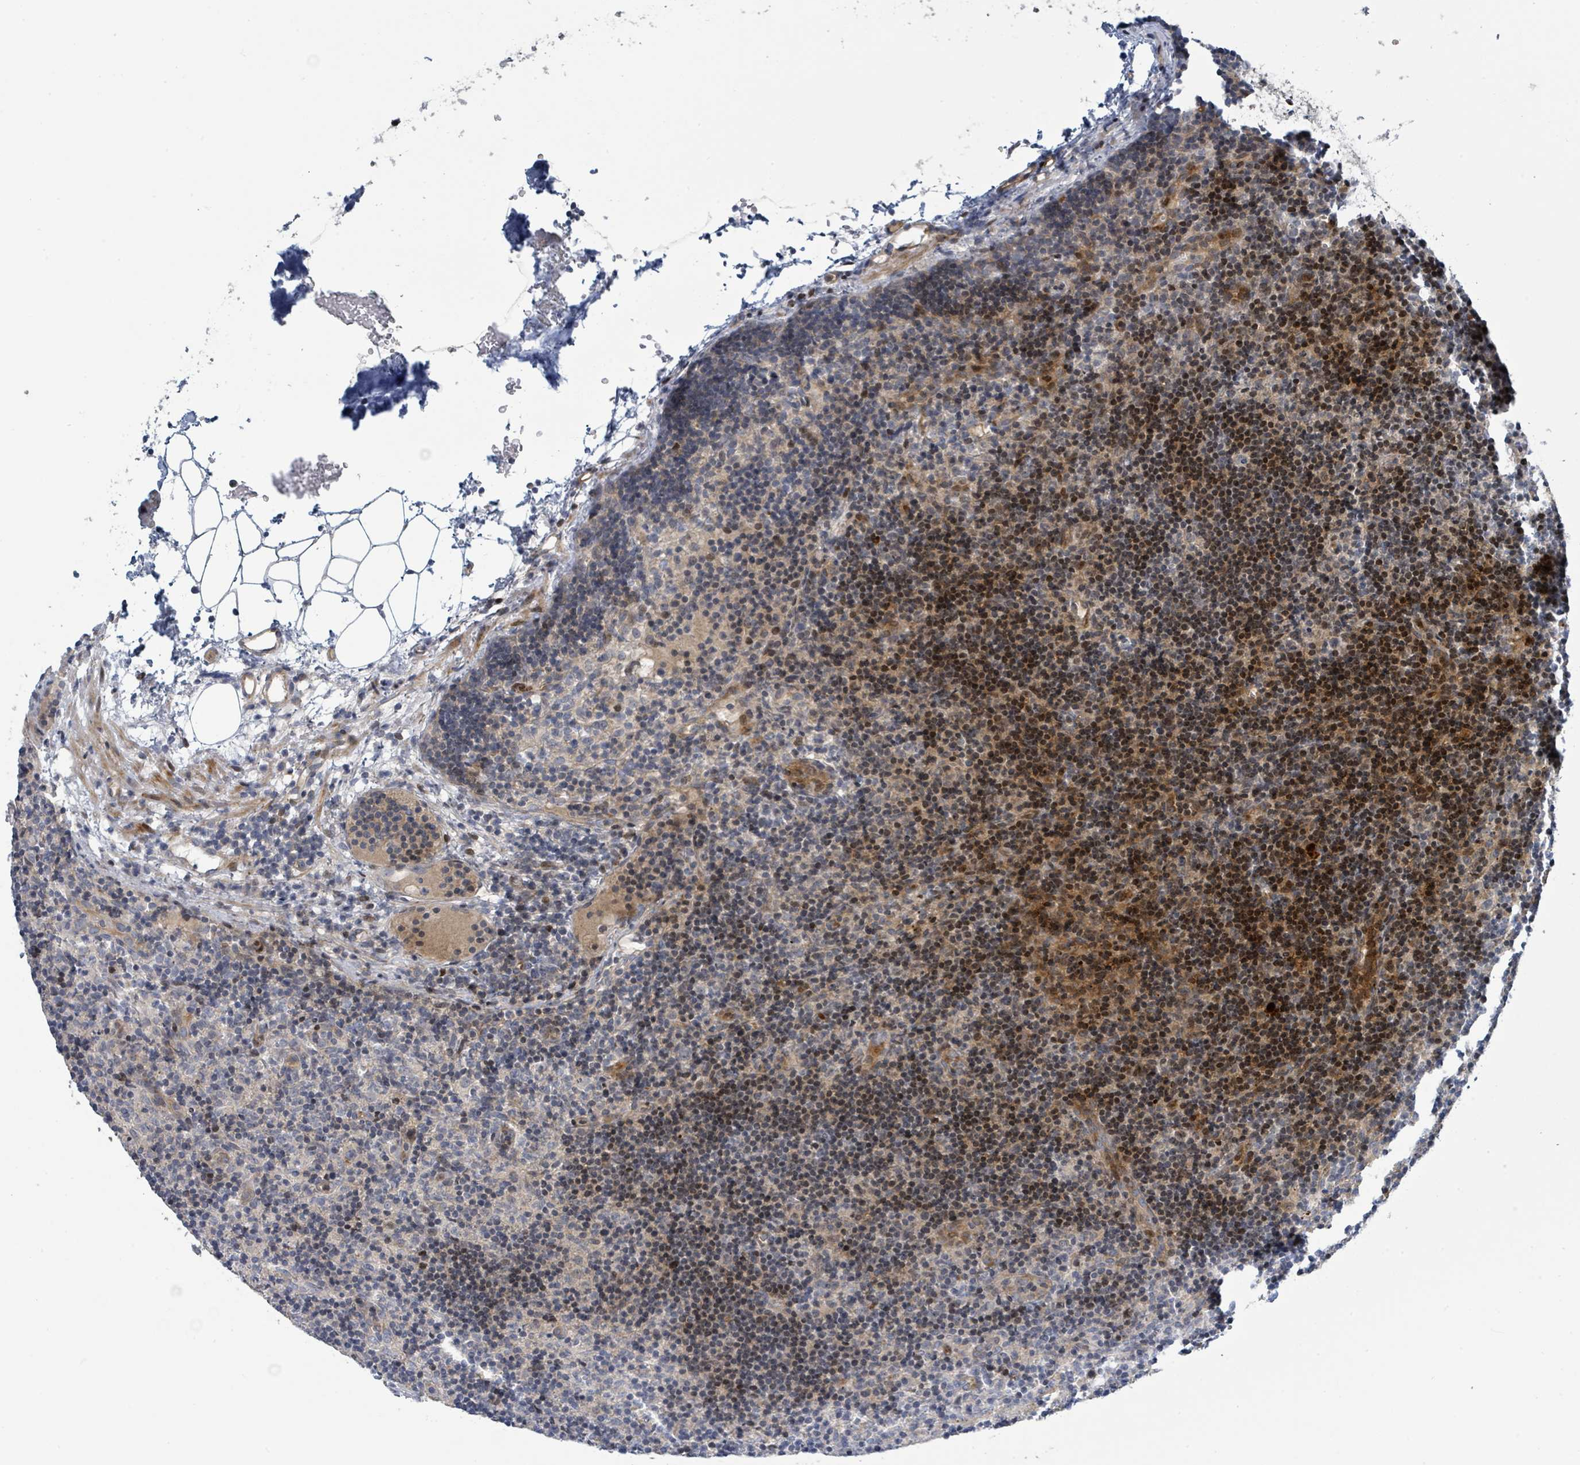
{"staining": {"intensity": "strong", "quantity": "<25%", "location": "nuclear"}, "tissue": "lymph node", "cell_type": "Germinal center cells", "image_type": "normal", "snomed": [{"axis": "morphology", "description": "Normal tissue, NOS"}, {"axis": "topography", "description": "Lymph node"}], "caption": "Brown immunohistochemical staining in benign human lymph node reveals strong nuclear expression in about <25% of germinal center cells.", "gene": "CFAP210", "patient": {"sex": "female", "age": 30}}